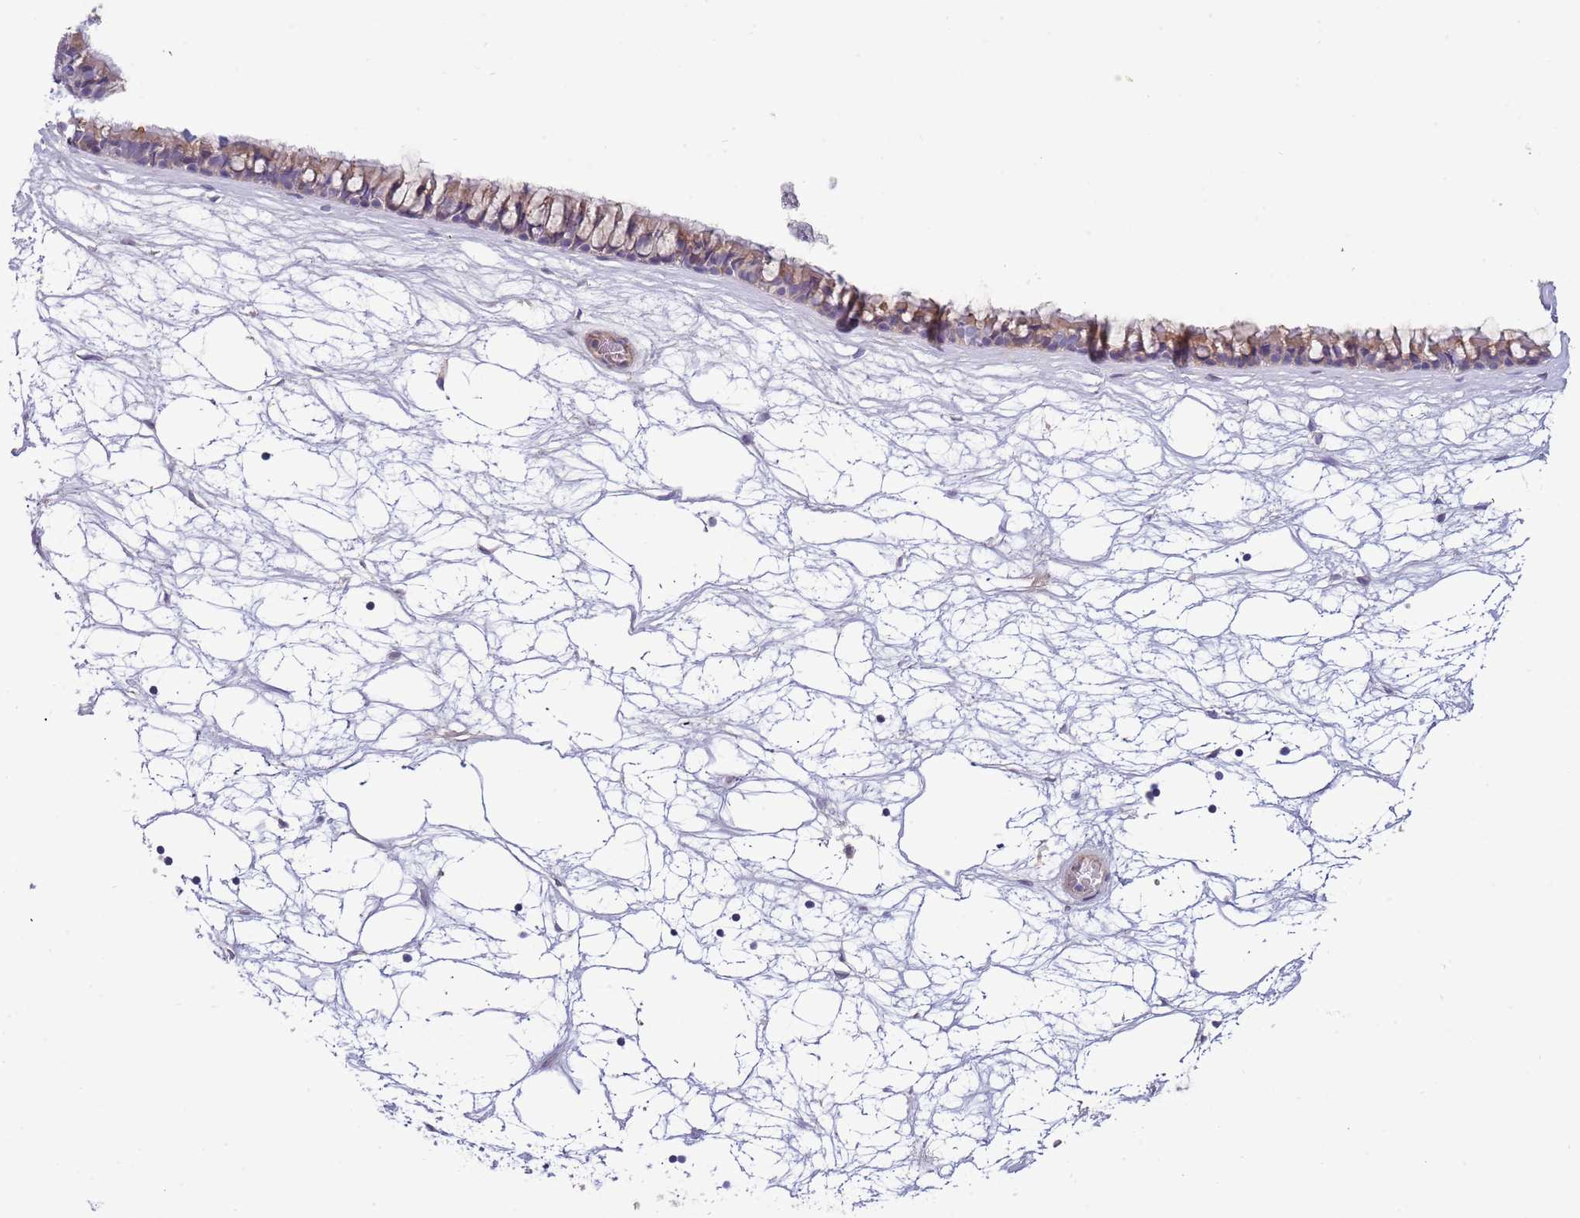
{"staining": {"intensity": "moderate", "quantity": "25%-75%", "location": "cytoplasmic/membranous"}, "tissue": "nasopharynx", "cell_type": "Respiratory epithelial cells", "image_type": "normal", "snomed": [{"axis": "morphology", "description": "Normal tissue, NOS"}, {"axis": "topography", "description": "Nasopharynx"}], "caption": "Immunohistochemical staining of unremarkable nasopharynx shows 25%-75% levels of moderate cytoplasmic/membranous protein expression in approximately 25%-75% of respiratory epithelial cells.", "gene": "SUSD1", "patient": {"sex": "male", "age": 64}}